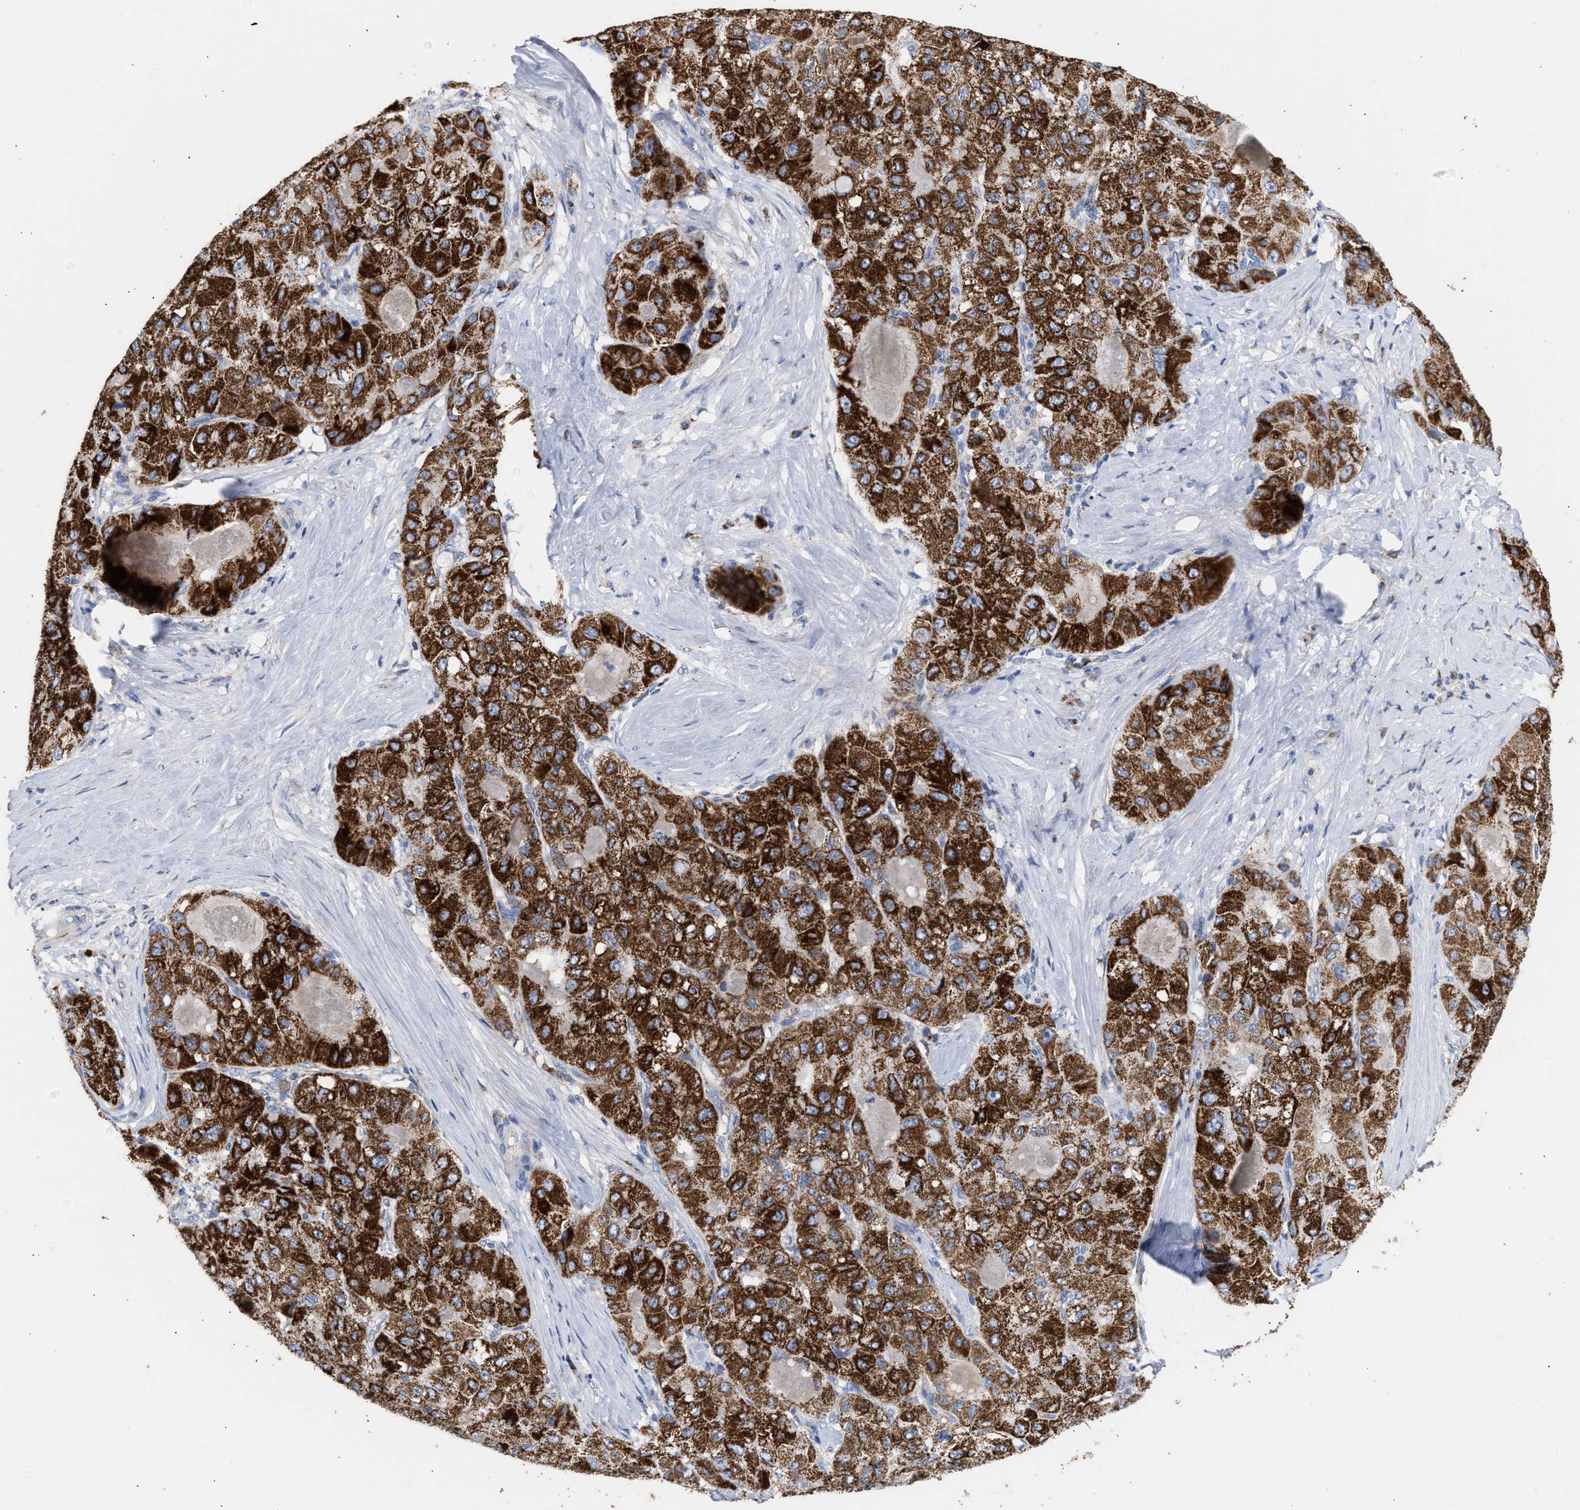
{"staining": {"intensity": "strong", "quantity": ">75%", "location": "cytoplasmic/membranous"}, "tissue": "liver cancer", "cell_type": "Tumor cells", "image_type": "cancer", "snomed": [{"axis": "morphology", "description": "Carcinoma, Hepatocellular, NOS"}, {"axis": "topography", "description": "Liver"}], "caption": "Liver cancer was stained to show a protein in brown. There is high levels of strong cytoplasmic/membranous expression in approximately >75% of tumor cells. The staining was performed using DAB, with brown indicating positive protein expression. Nuclei are stained blue with hematoxylin.", "gene": "ACOT13", "patient": {"sex": "male", "age": 80}}